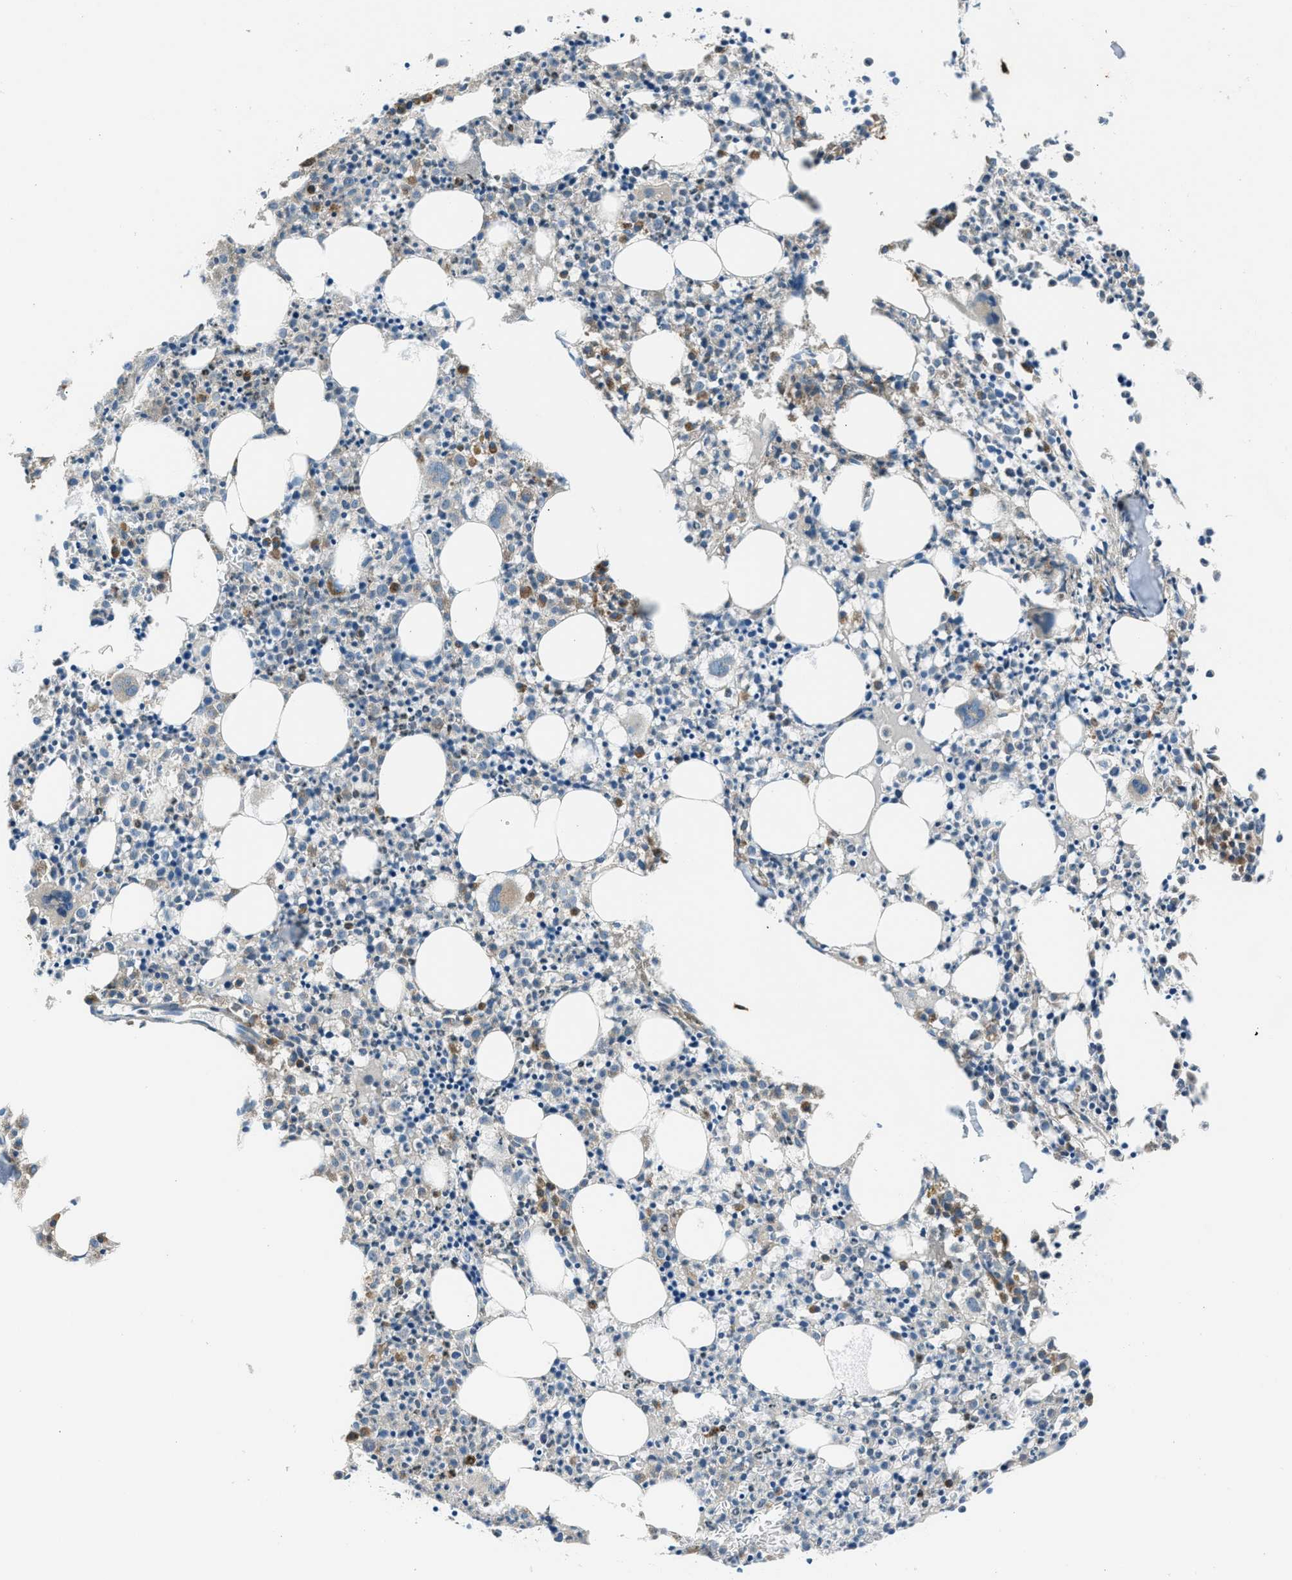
{"staining": {"intensity": "strong", "quantity": "25%-75%", "location": "cytoplasmic/membranous"}, "tissue": "bone marrow", "cell_type": "Hematopoietic cells", "image_type": "normal", "snomed": [{"axis": "morphology", "description": "Normal tissue, NOS"}, {"axis": "morphology", "description": "Inflammation, NOS"}, {"axis": "topography", "description": "Bone marrow"}], "caption": "Immunohistochemical staining of unremarkable bone marrow demonstrates strong cytoplasmic/membranous protein staining in approximately 25%-75% of hematopoietic cells.", "gene": "EDARADD", "patient": {"sex": "male", "age": 25}}